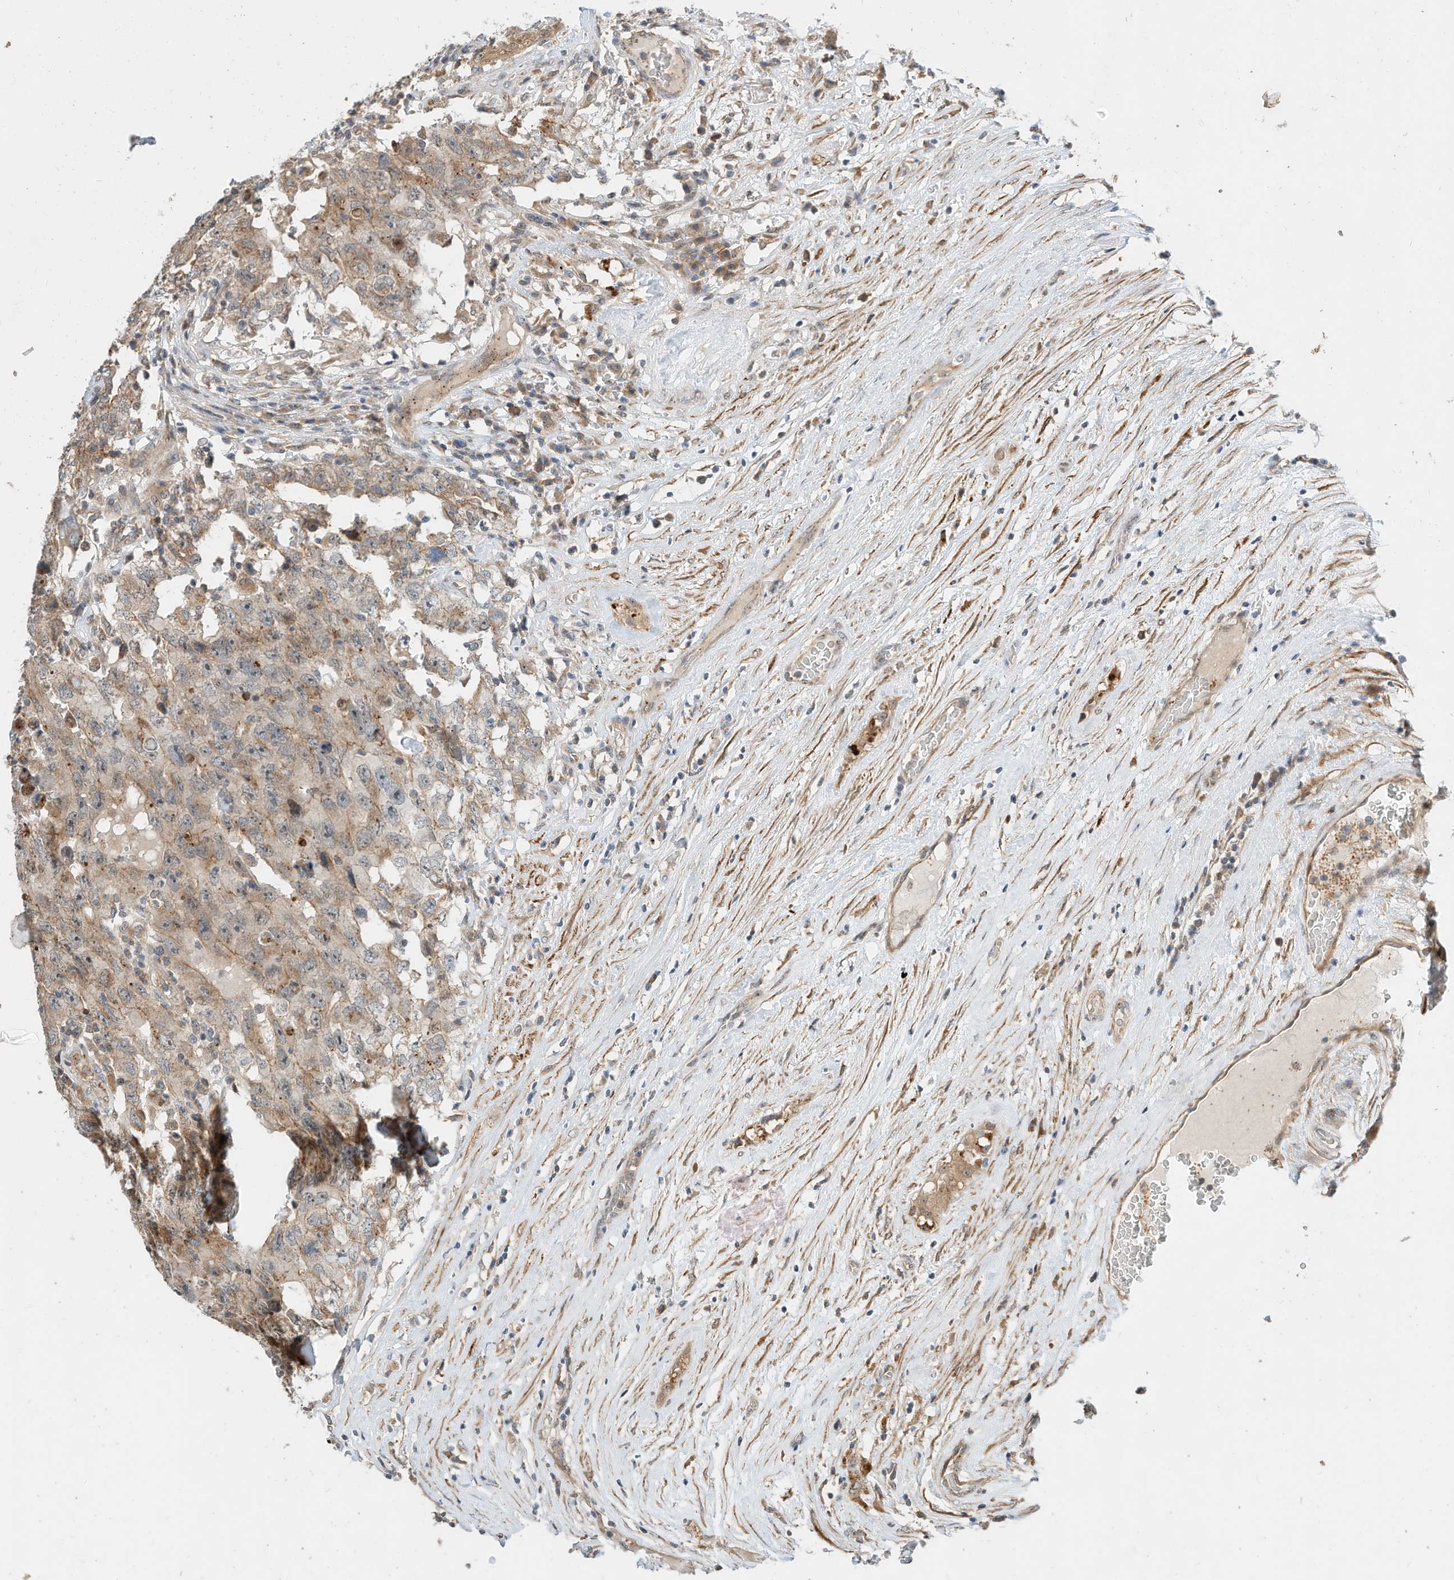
{"staining": {"intensity": "weak", "quantity": "25%-75%", "location": "cytoplasmic/membranous"}, "tissue": "testis cancer", "cell_type": "Tumor cells", "image_type": "cancer", "snomed": [{"axis": "morphology", "description": "Carcinoma, Embryonal, NOS"}, {"axis": "topography", "description": "Testis"}], "caption": "DAB immunohistochemical staining of human embryonal carcinoma (testis) displays weak cytoplasmic/membranous protein expression in about 25%-75% of tumor cells.", "gene": "CPAMD8", "patient": {"sex": "male", "age": 26}}